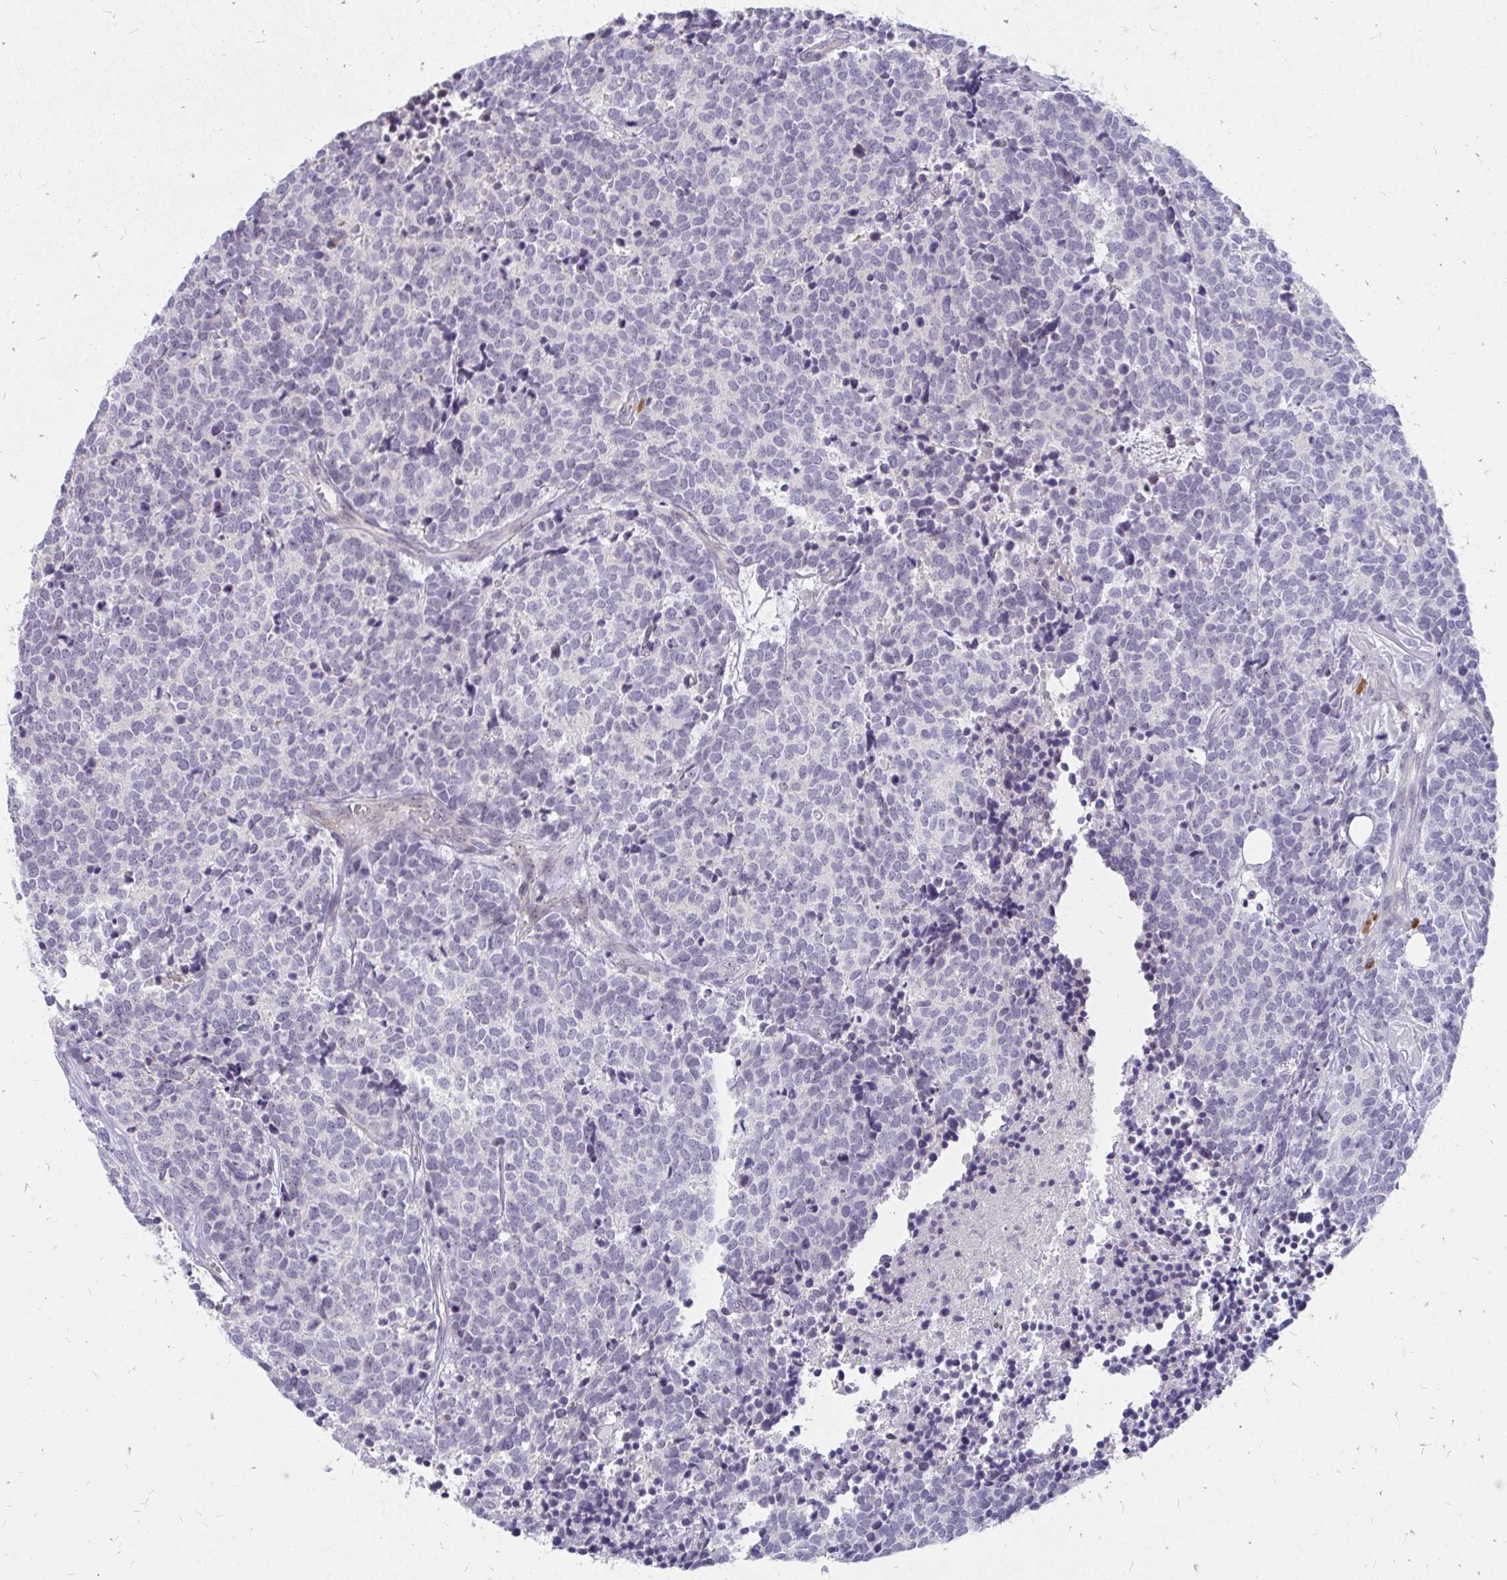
{"staining": {"intensity": "negative", "quantity": "none", "location": "none"}, "tissue": "carcinoid", "cell_type": "Tumor cells", "image_type": "cancer", "snomed": [{"axis": "morphology", "description": "Carcinoid, malignant, NOS"}, {"axis": "topography", "description": "Skin"}], "caption": "A histopathology image of human carcinoid is negative for staining in tumor cells. (DAB (3,3'-diaminobenzidine) IHC, high magnification).", "gene": "FAM9A", "patient": {"sex": "female", "age": 79}}